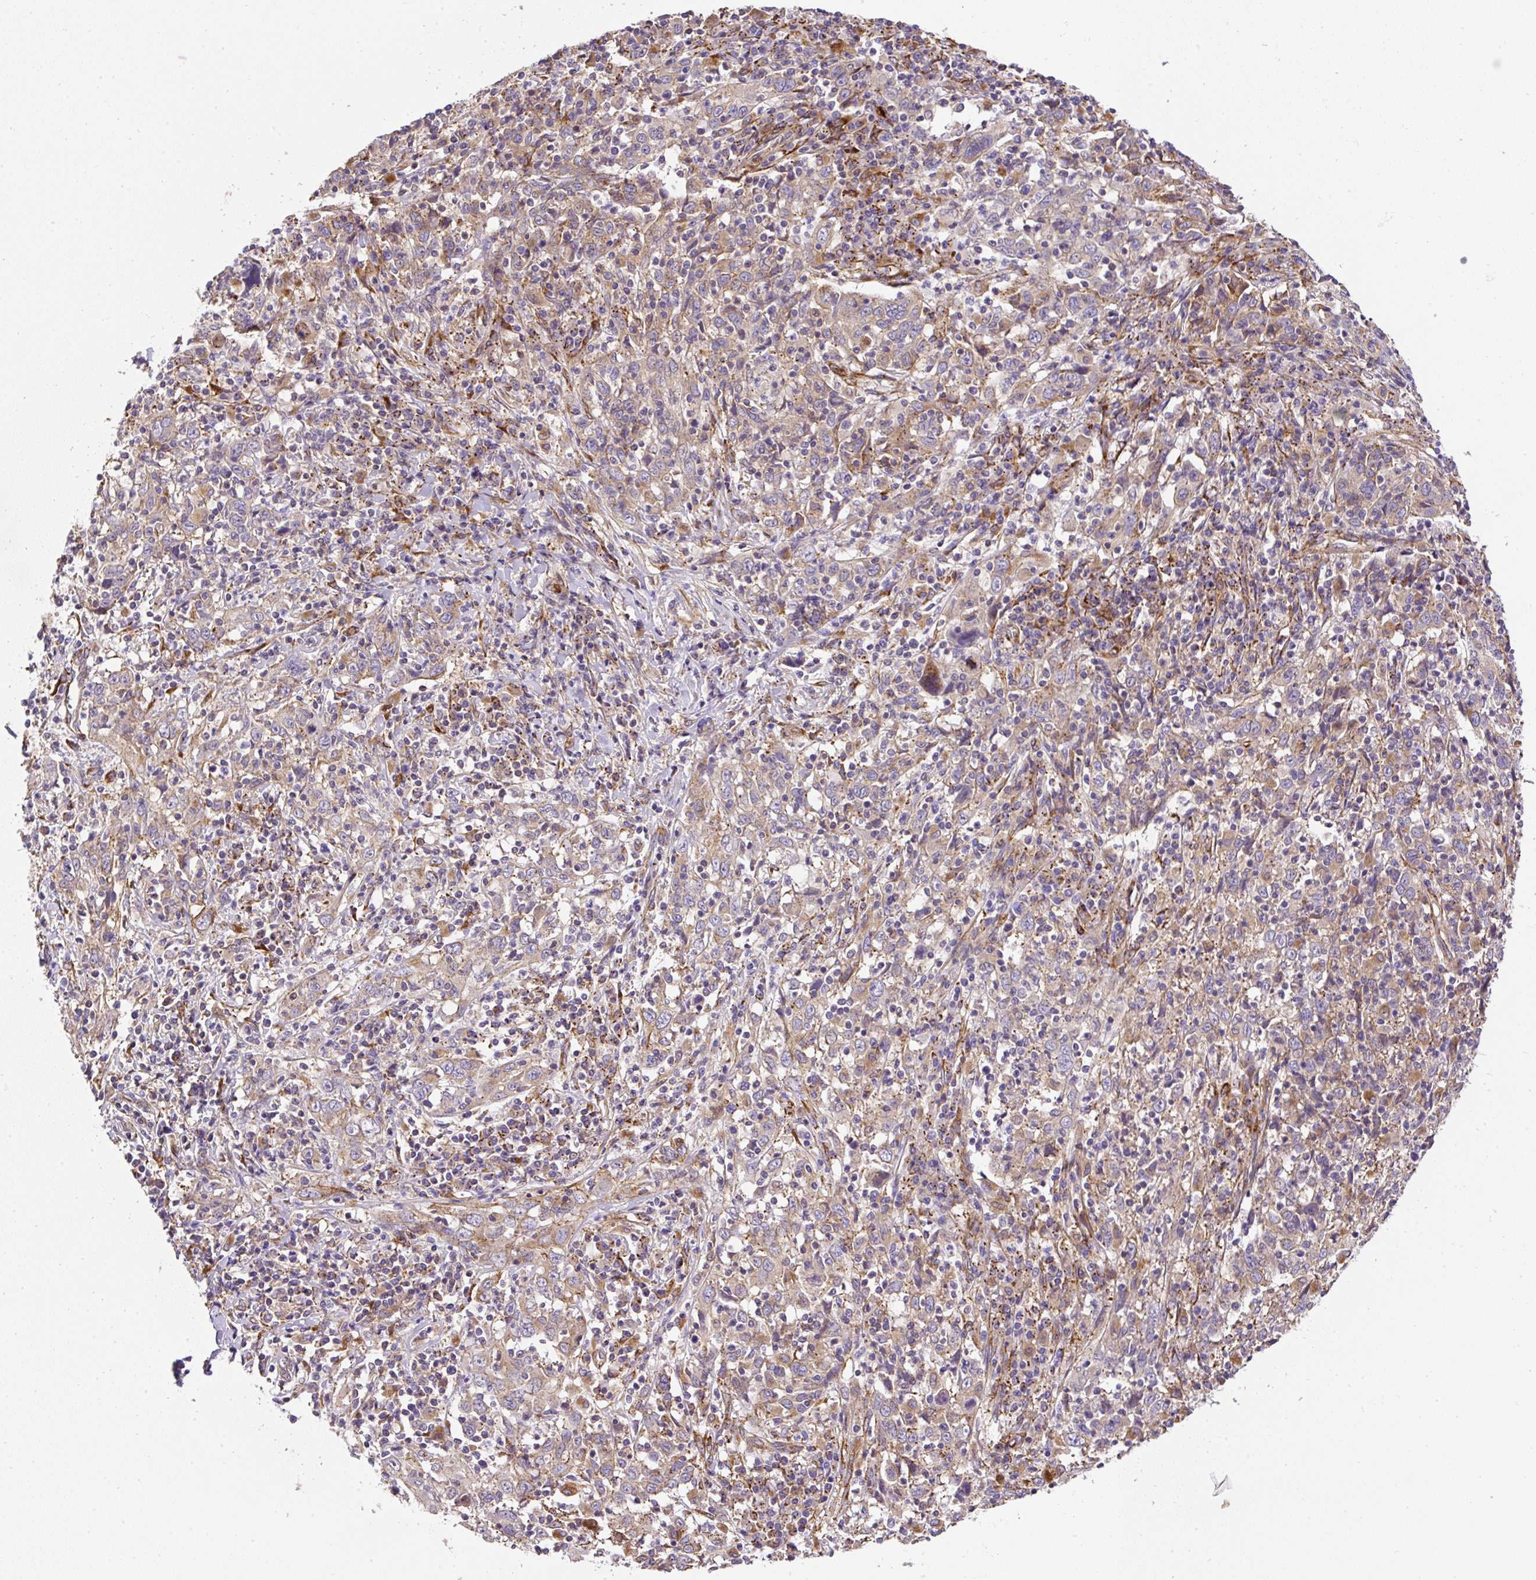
{"staining": {"intensity": "weak", "quantity": "25%-75%", "location": "cytoplasmic/membranous"}, "tissue": "cervical cancer", "cell_type": "Tumor cells", "image_type": "cancer", "snomed": [{"axis": "morphology", "description": "Squamous cell carcinoma, NOS"}, {"axis": "topography", "description": "Cervix"}], "caption": "Weak cytoplasmic/membranous expression is identified in approximately 25%-75% of tumor cells in cervical cancer (squamous cell carcinoma). The staining was performed using DAB (3,3'-diaminobenzidine), with brown indicating positive protein expression. Nuclei are stained blue with hematoxylin.", "gene": "RNF170", "patient": {"sex": "female", "age": 46}}